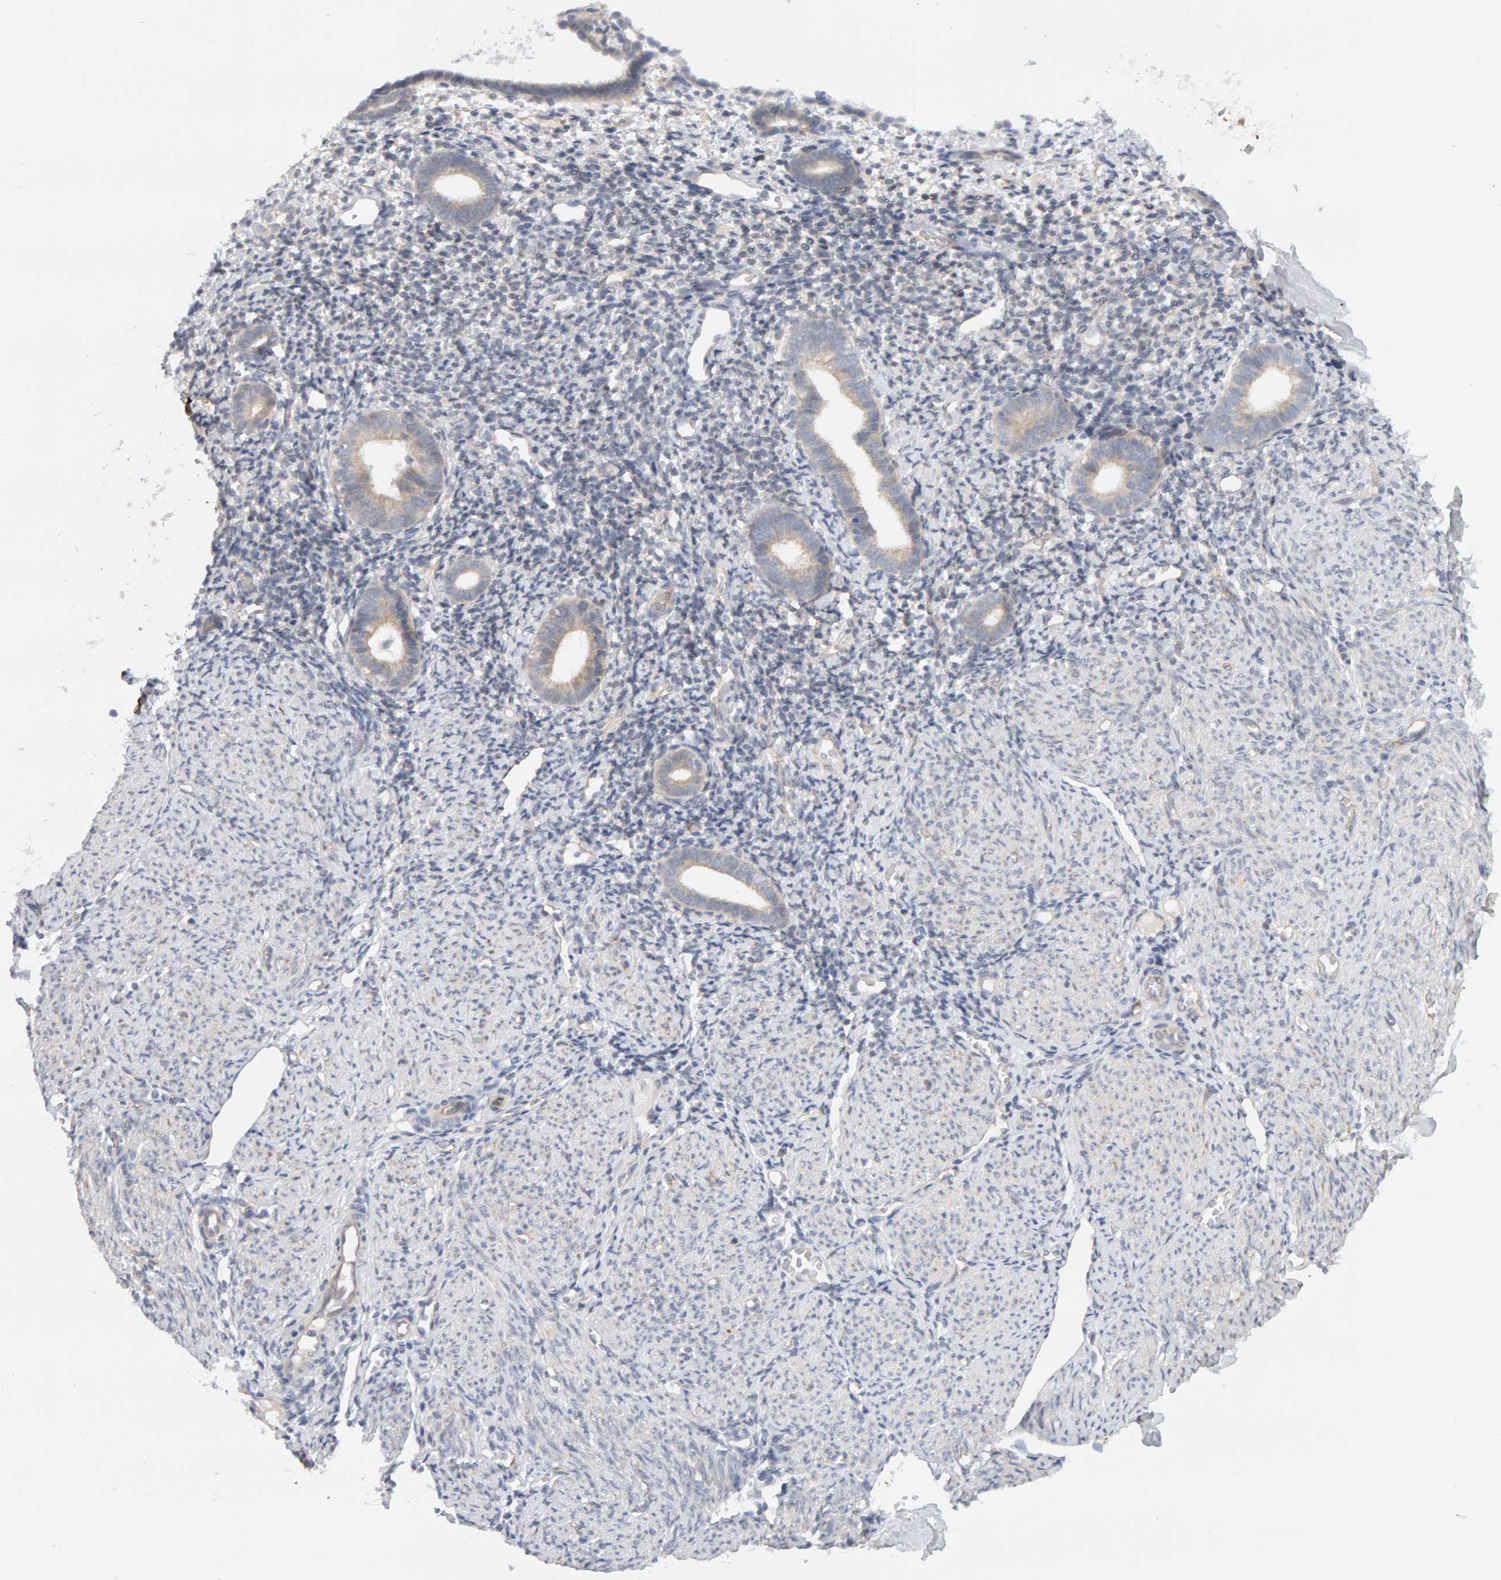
{"staining": {"intensity": "negative", "quantity": "none", "location": "none"}, "tissue": "endometrium", "cell_type": "Cells in endometrial stroma", "image_type": "normal", "snomed": [{"axis": "morphology", "description": "Normal tissue, NOS"}, {"axis": "morphology", "description": "Adenocarcinoma, NOS"}, {"axis": "topography", "description": "Endometrium"}], "caption": "DAB immunohistochemical staining of normal human endometrium shows no significant expression in cells in endometrial stroma. Brightfield microscopy of immunohistochemistry (IHC) stained with DAB (brown) and hematoxylin (blue), captured at high magnification.", "gene": "PPP1R16A", "patient": {"sex": "female", "age": 57}}